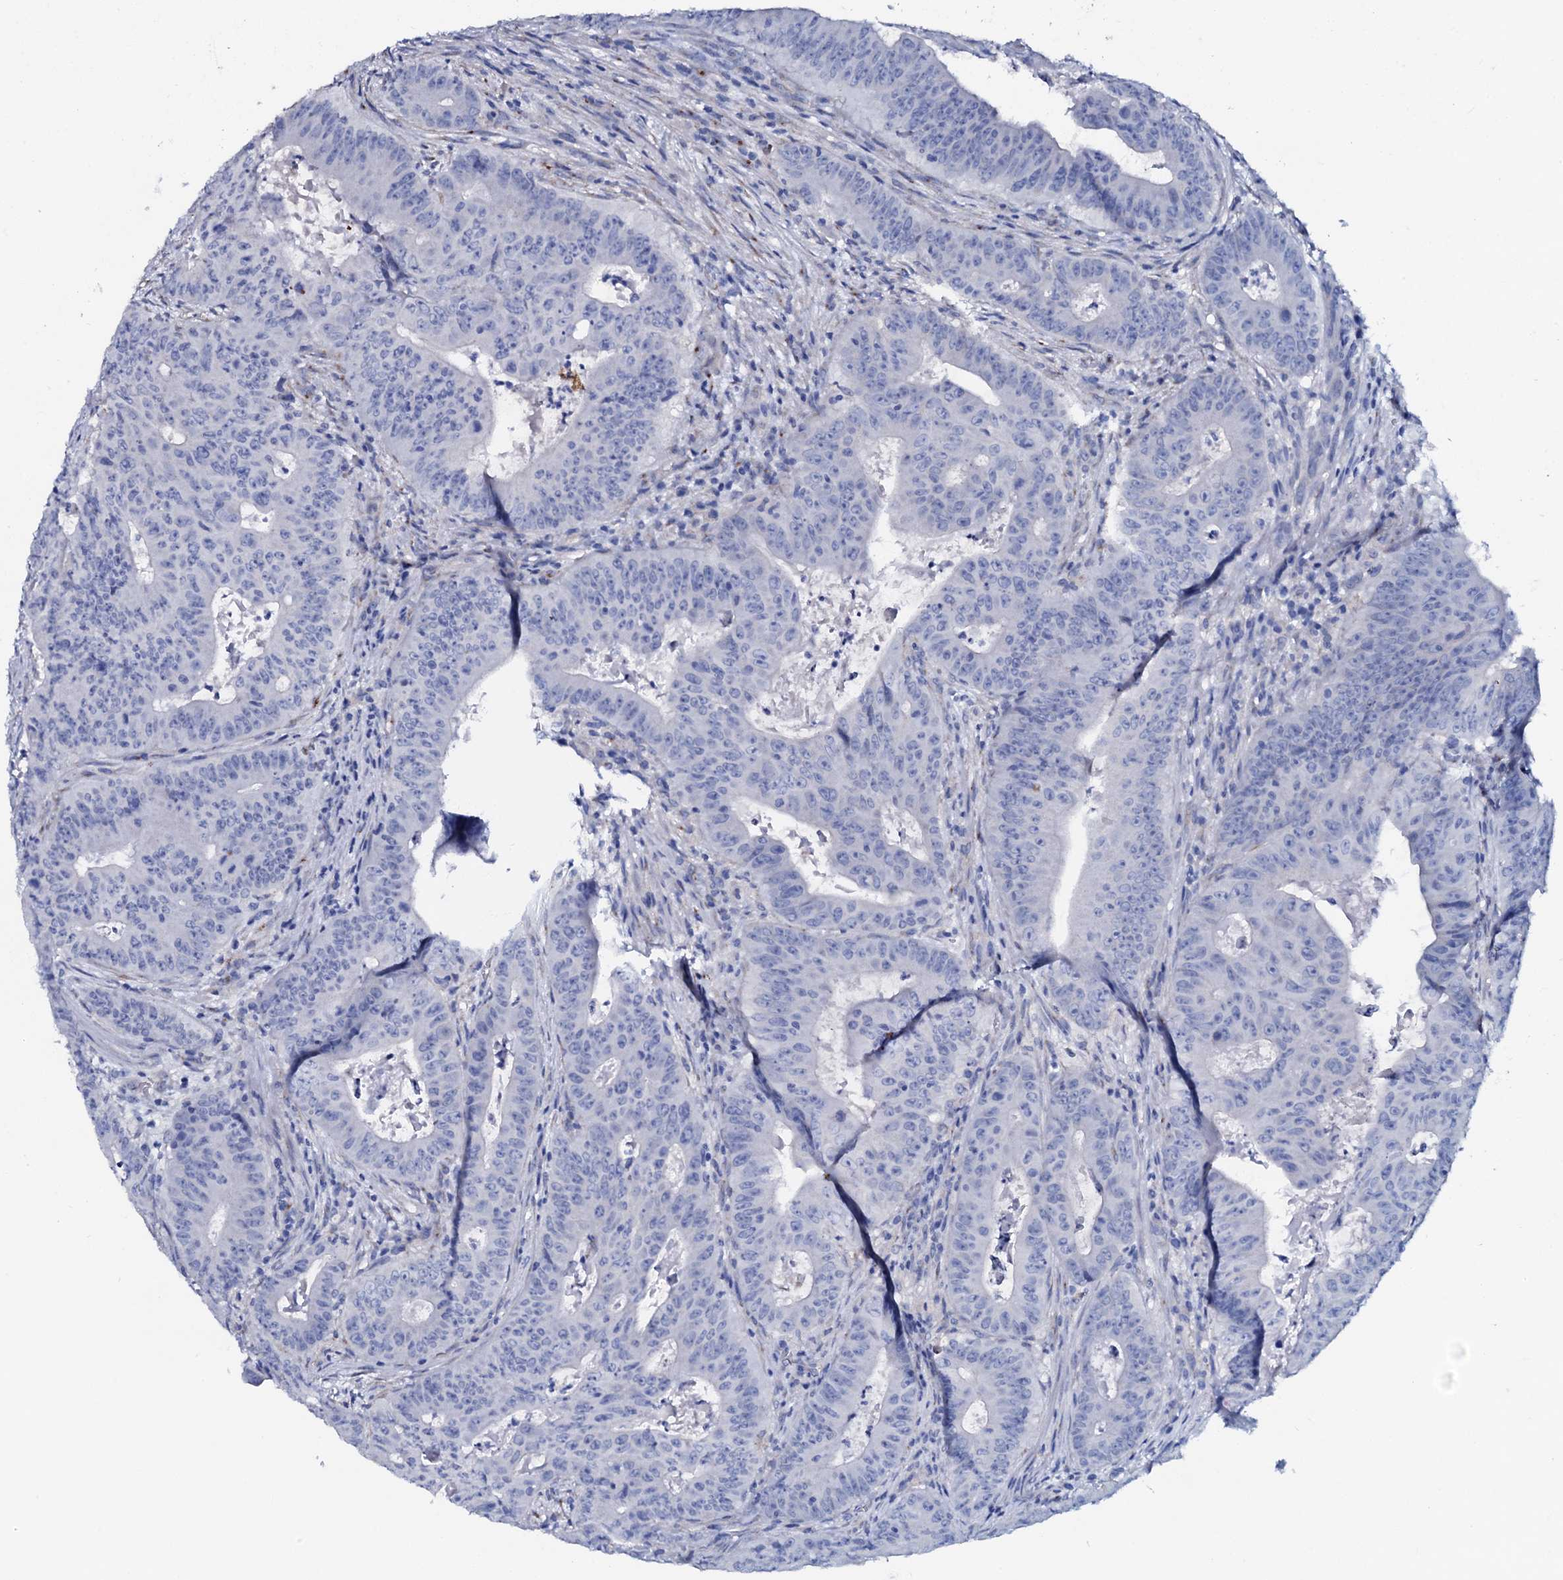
{"staining": {"intensity": "negative", "quantity": "none", "location": "none"}, "tissue": "colorectal cancer", "cell_type": "Tumor cells", "image_type": "cancer", "snomed": [{"axis": "morphology", "description": "Adenocarcinoma, NOS"}, {"axis": "topography", "description": "Rectum"}], "caption": "Human colorectal adenocarcinoma stained for a protein using IHC reveals no staining in tumor cells.", "gene": "AMER2", "patient": {"sex": "female", "age": 75}}